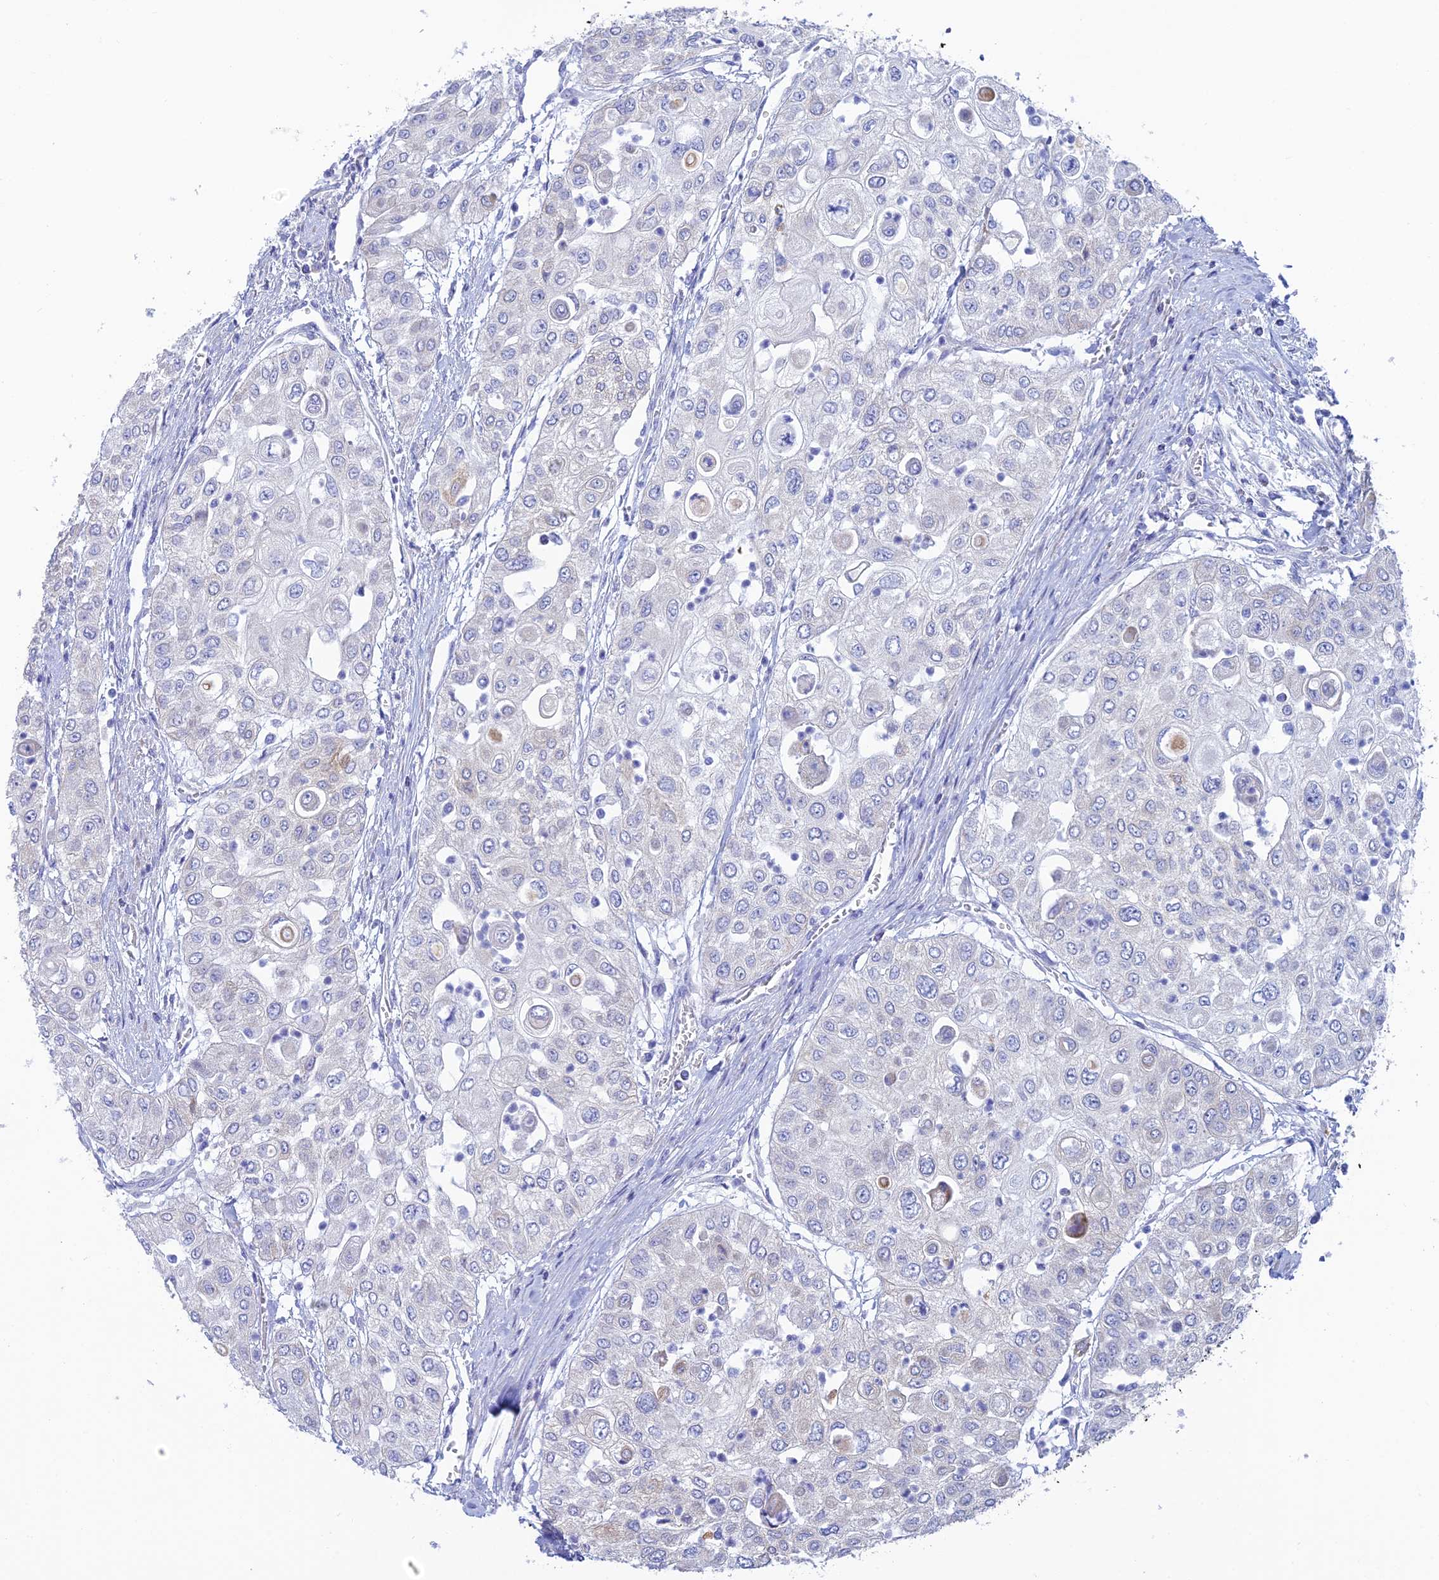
{"staining": {"intensity": "negative", "quantity": "none", "location": "none"}, "tissue": "urothelial cancer", "cell_type": "Tumor cells", "image_type": "cancer", "snomed": [{"axis": "morphology", "description": "Urothelial carcinoma, High grade"}, {"axis": "topography", "description": "Urinary bladder"}], "caption": "DAB immunohistochemical staining of human urothelial cancer shows no significant positivity in tumor cells.", "gene": "CEP152", "patient": {"sex": "female", "age": 79}}